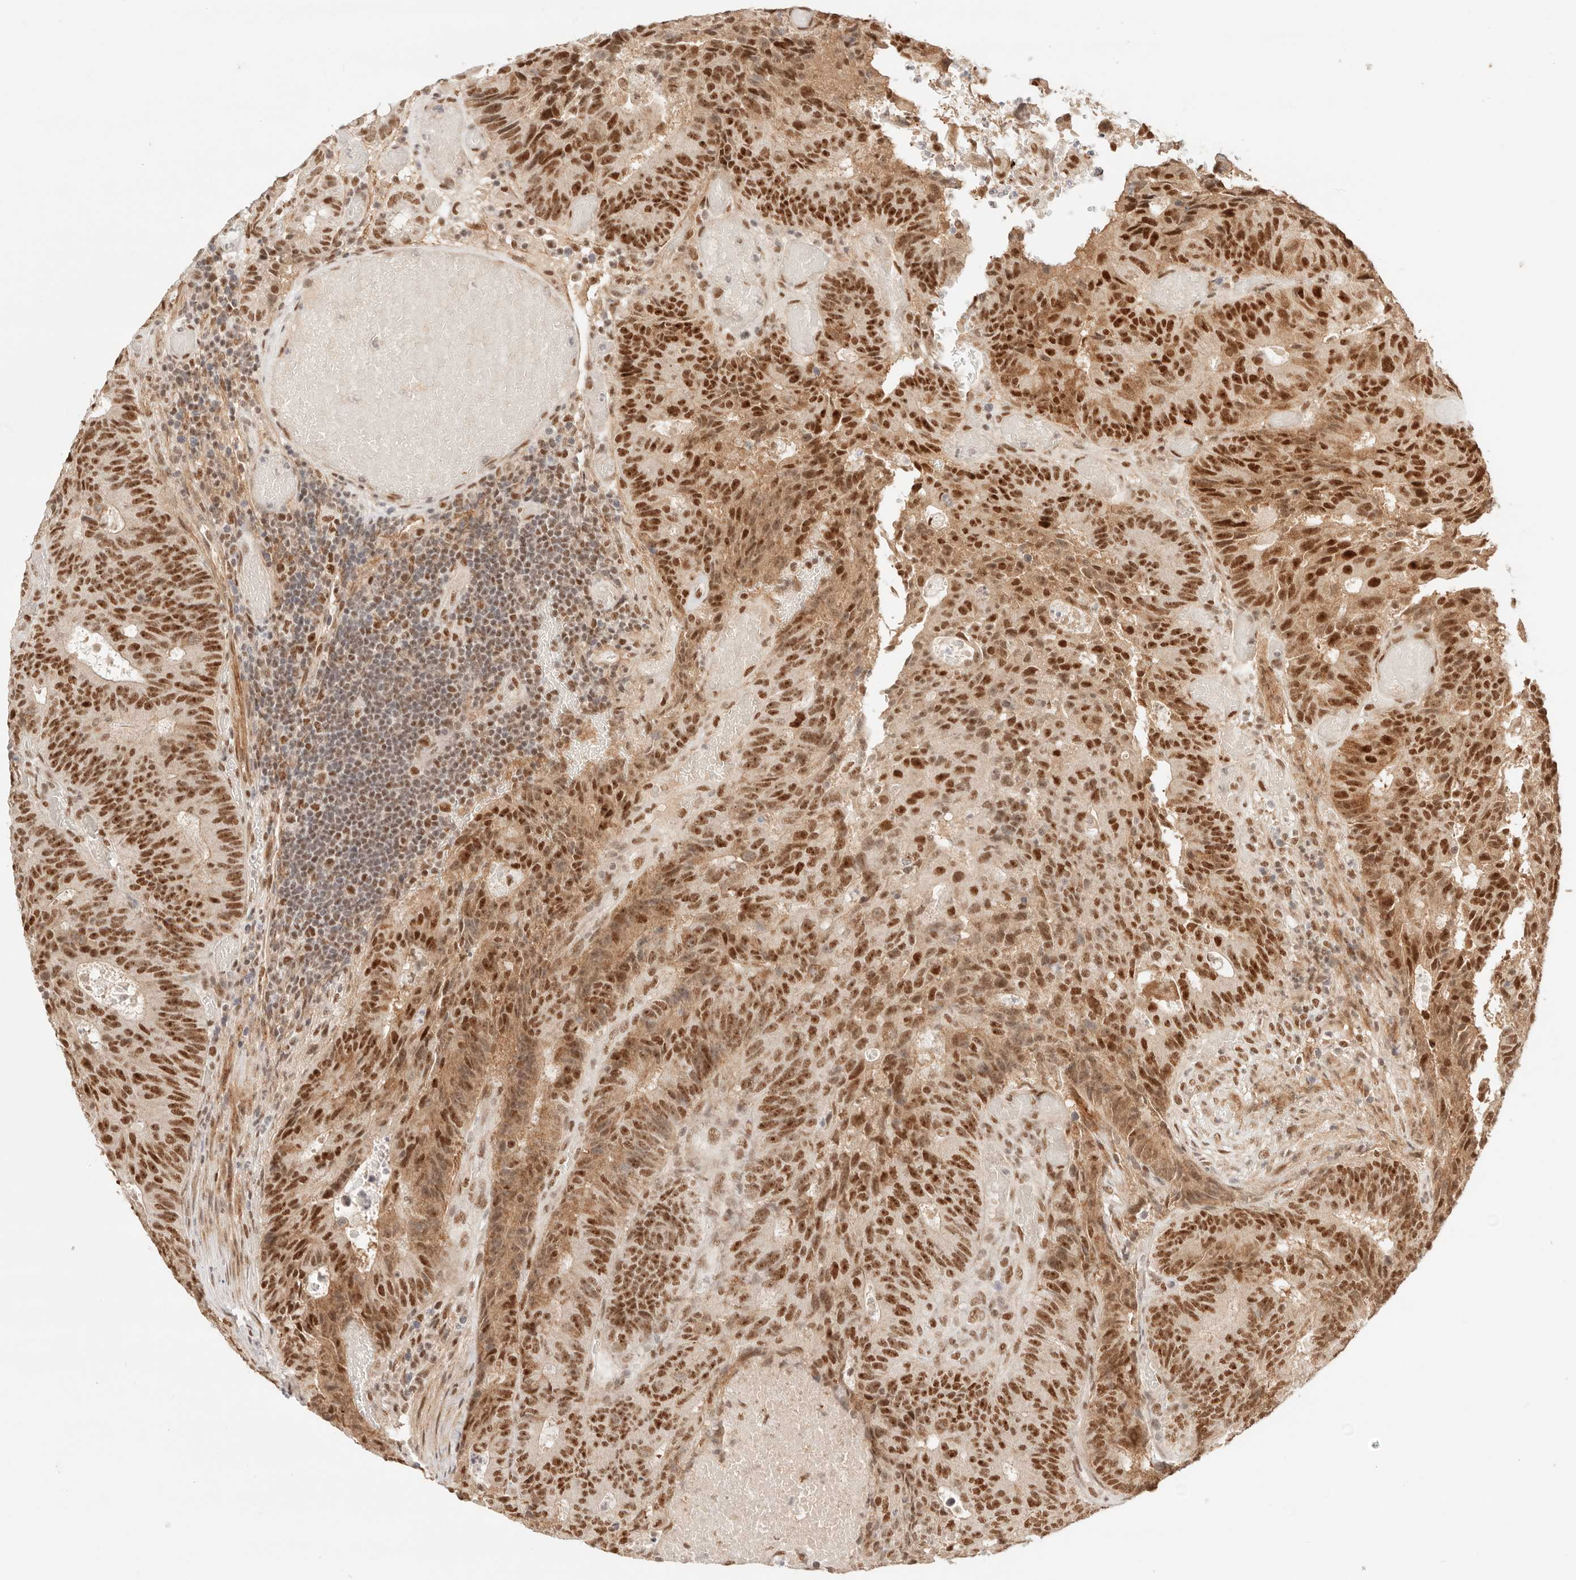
{"staining": {"intensity": "moderate", "quantity": ">75%", "location": "nuclear"}, "tissue": "colorectal cancer", "cell_type": "Tumor cells", "image_type": "cancer", "snomed": [{"axis": "morphology", "description": "Adenocarcinoma, NOS"}, {"axis": "topography", "description": "Colon"}], "caption": "Immunohistochemical staining of human adenocarcinoma (colorectal) reveals medium levels of moderate nuclear protein expression in approximately >75% of tumor cells.", "gene": "GTF2E2", "patient": {"sex": "male", "age": 87}}